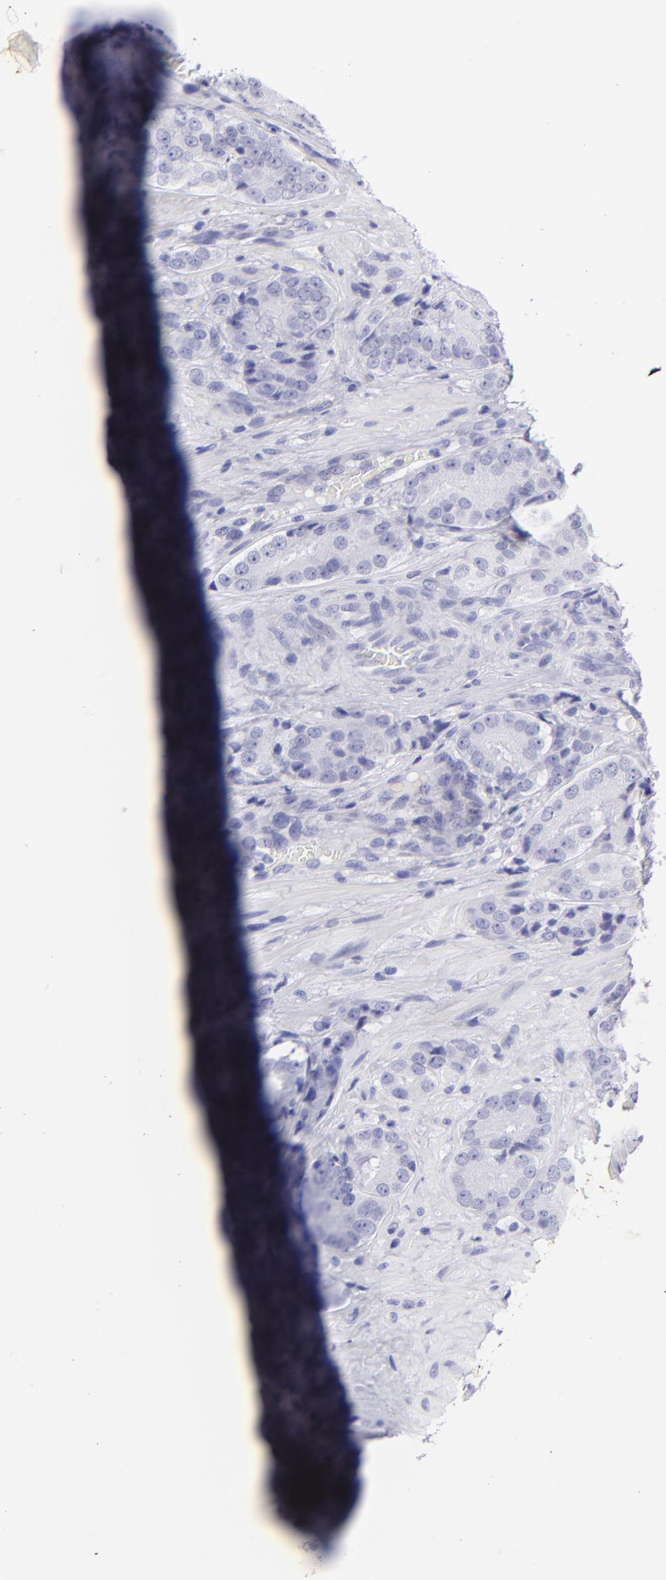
{"staining": {"intensity": "negative", "quantity": "none", "location": "none"}, "tissue": "prostate cancer", "cell_type": "Tumor cells", "image_type": "cancer", "snomed": [{"axis": "morphology", "description": "Adenocarcinoma, High grade"}, {"axis": "topography", "description": "Prostate"}], "caption": "Prostate cancer (high-grade adenocarcinoma) stained for a protein using IHC displays no expression tumor cells.", "gene": "PIP", "patient": {"sex": "male", "age": 70}}